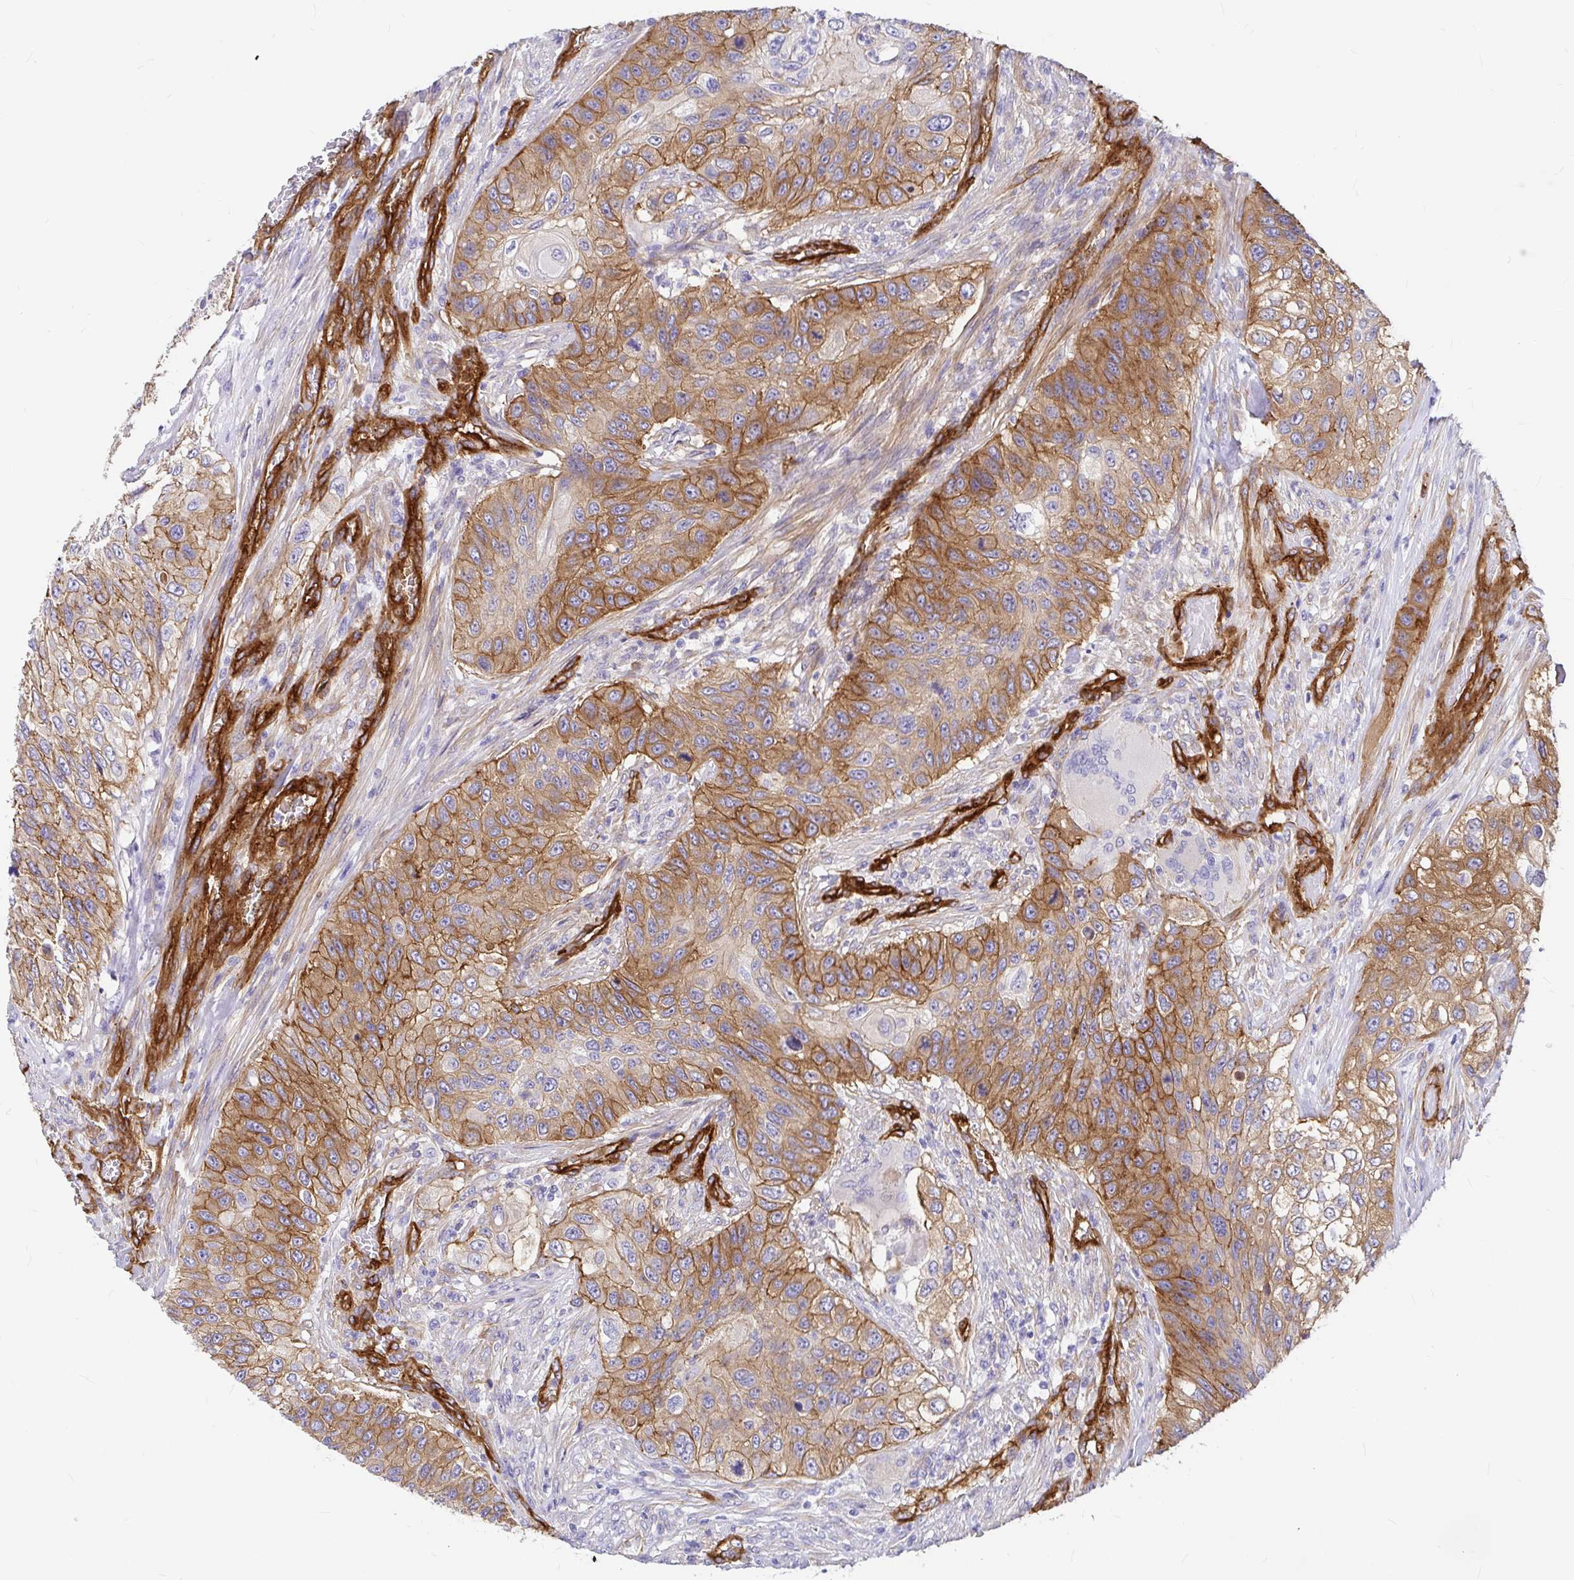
{"staining": {"intensity": "moderate", "quantity": ">75%", "location": "cytoplasmic/membranous"}, "tissue": "urothelial cancer", "cell_type": "Tumor cells", "image_type": "cancer", "snomed": [{"axis": "morphology", "description": "Urothelial carcinoma, High grade"}, {"axis": "topography", "description": "Urinary bladder"}], "caption": "Urothelial cancer tissue displays moderate cytoplasmic/membranous expression in about >75% of tumor cells", "gene": "MYO1B", "patient": {"sex": "female", "age": 60}}